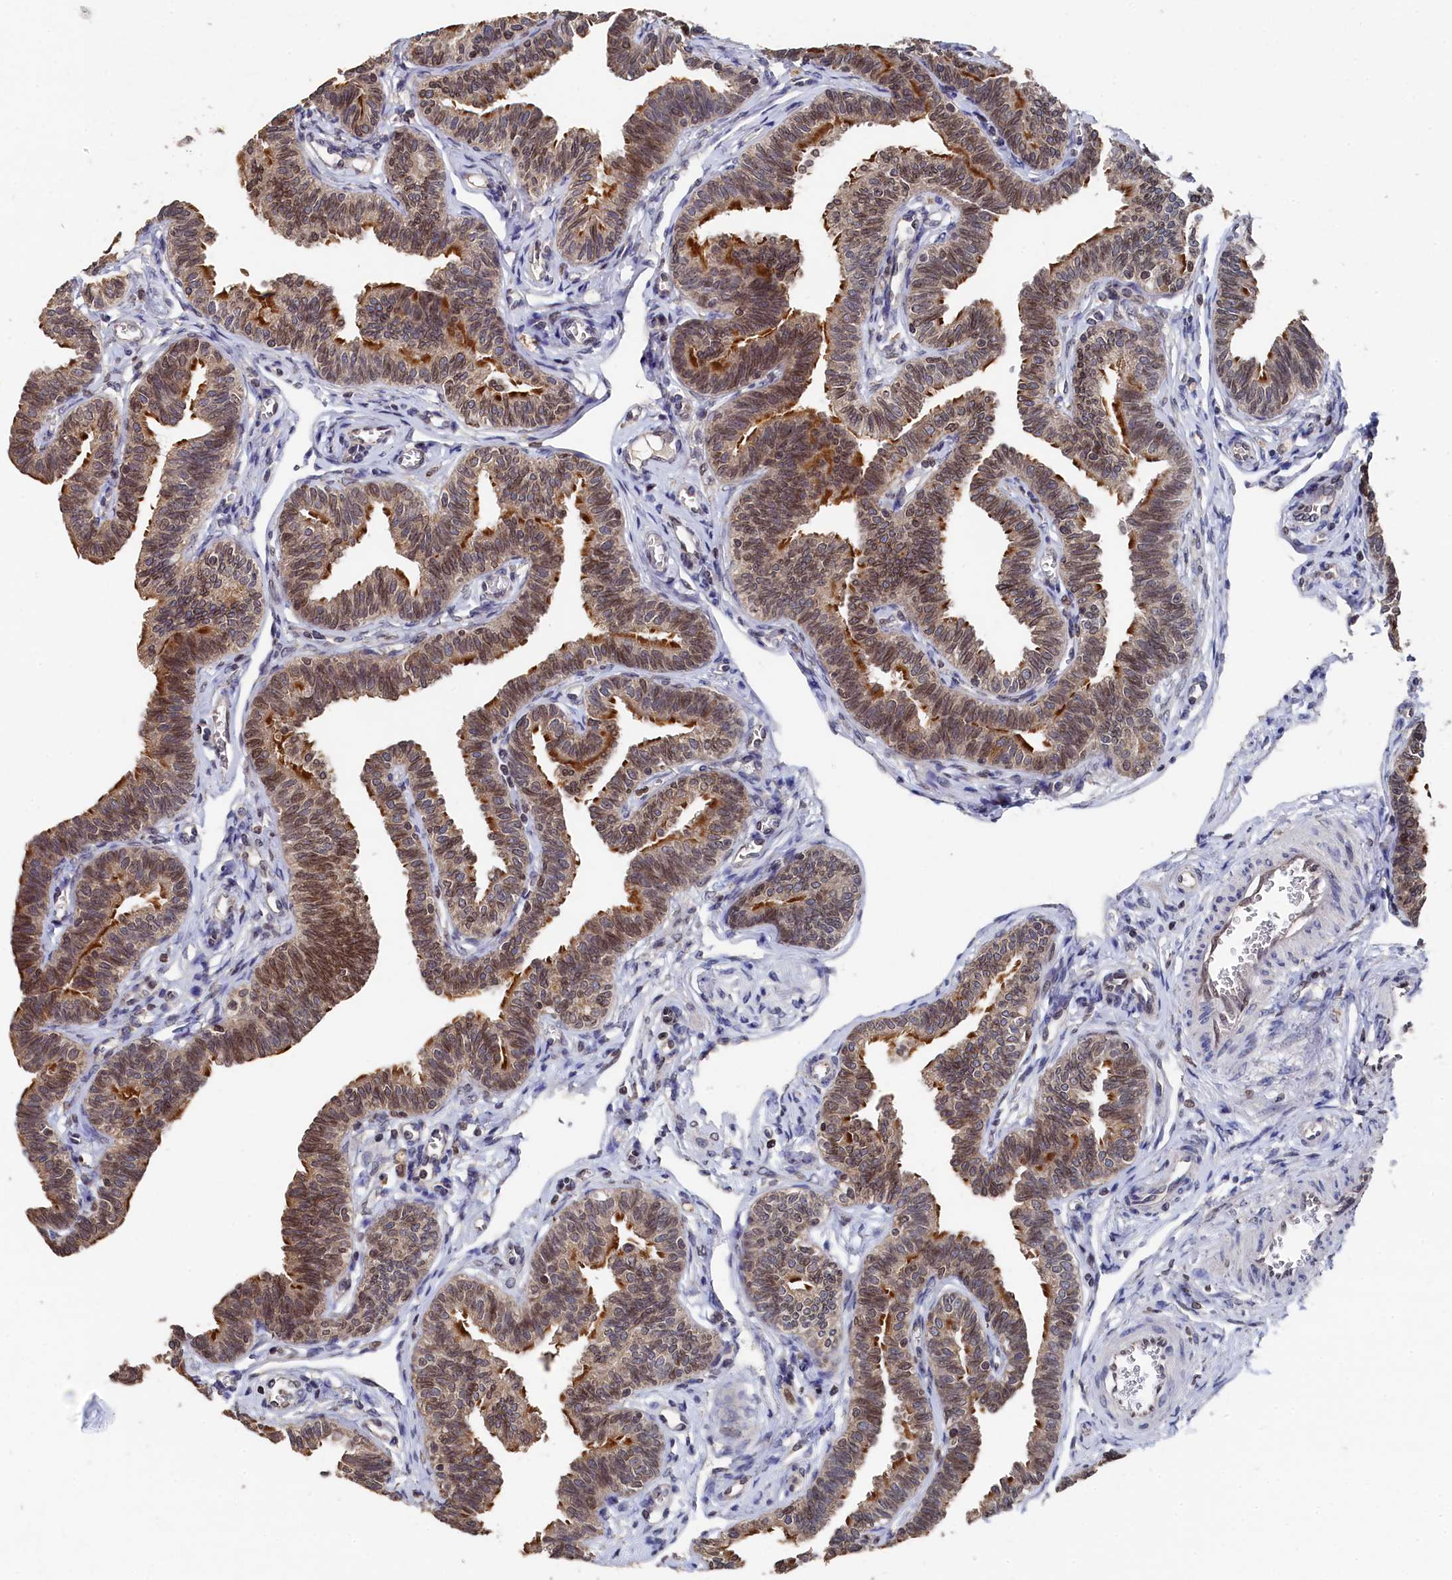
{"staining": {"intensity": "moderate", "quantity": ">75%", "location": "cytoplasmic/membranous"}, "tissue": "fallopian tube", "cell_type": "Glandular cells", "image_type": "normal", "snomed": [{"axis": "morphology", "description": "Normal tissue, NOS"}, {"axis": "topography", "description": "Fallopian tube"}, {"axis": "topography", "description": "Ovary"}], "caption": "Protein expression analysis of normal human fallopian tube reveals moderate cytoplasmic/membranous positivity in approximately >75% of glandular cells. Nuclei are stained in blue.", "gene": "ANKEF1", "patient": {"sex": "female", "age": 23}}